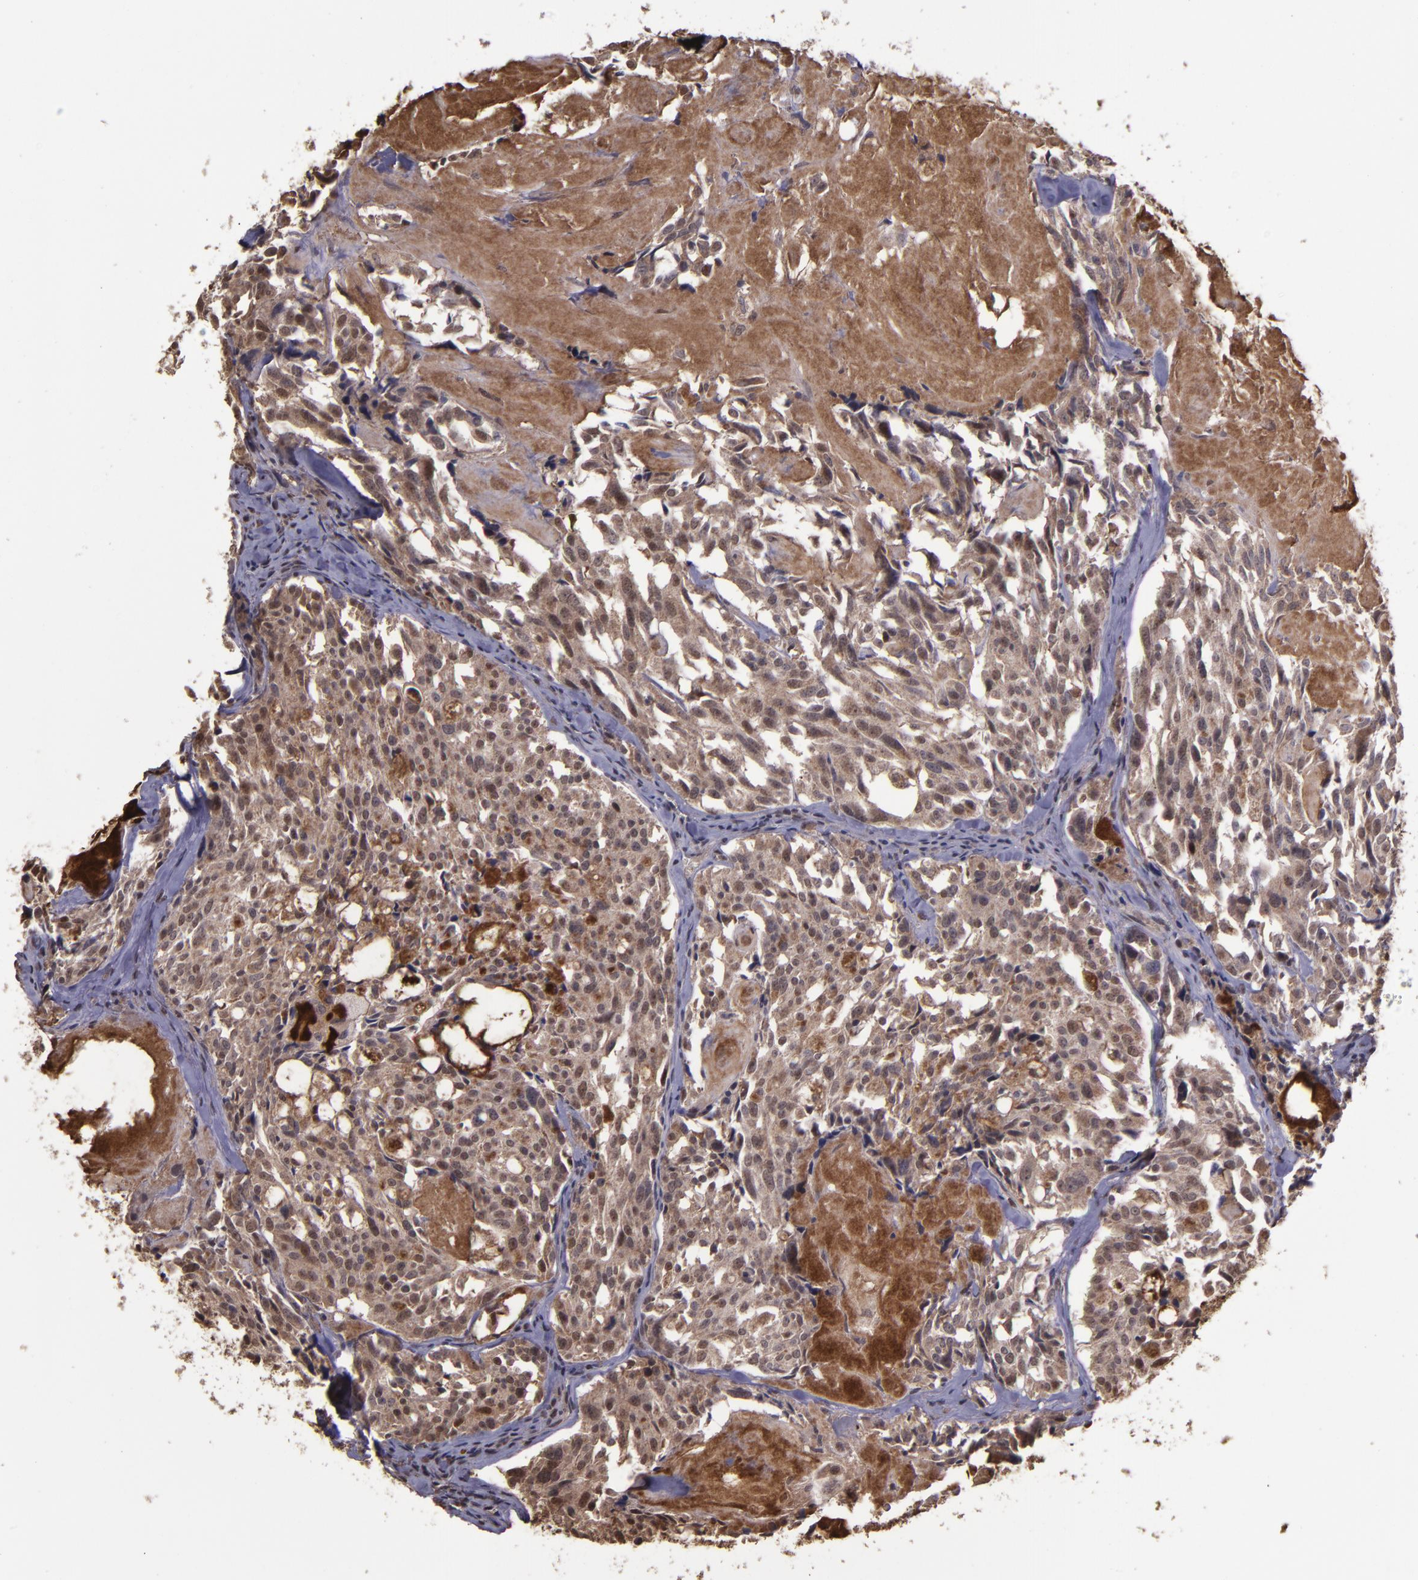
{"staining": {"intensity": "moderate", "quantity": ">75%", "location": "cytoplasmic/membranous,nuclear"}, "tissue": "thyroid cancer", "cell_type": "Tumor cells", "image_type": "cancer", "snomed": [{"axis": "morphology", "description": "Carcinoma, NOS"}, {"axis": "morphology", "description": "Carcinoid, malignant, NOS"}, {"axis": "topography", "description": "Thyroid gland"}], "caption": "IHC (DAB) staining of human thyroid cancer reveals moderate cytoplasmic/membranous and nuclear protein expression in approximately >75% of tumor cells. The staining was performed using DAB to visualize the protein expression in brown, while the nuclei were stained in blue with hematoxylin (Magnification: 20x).", "gene": "SERPINF2", "patient": {"sex": "male", "age": 33}}